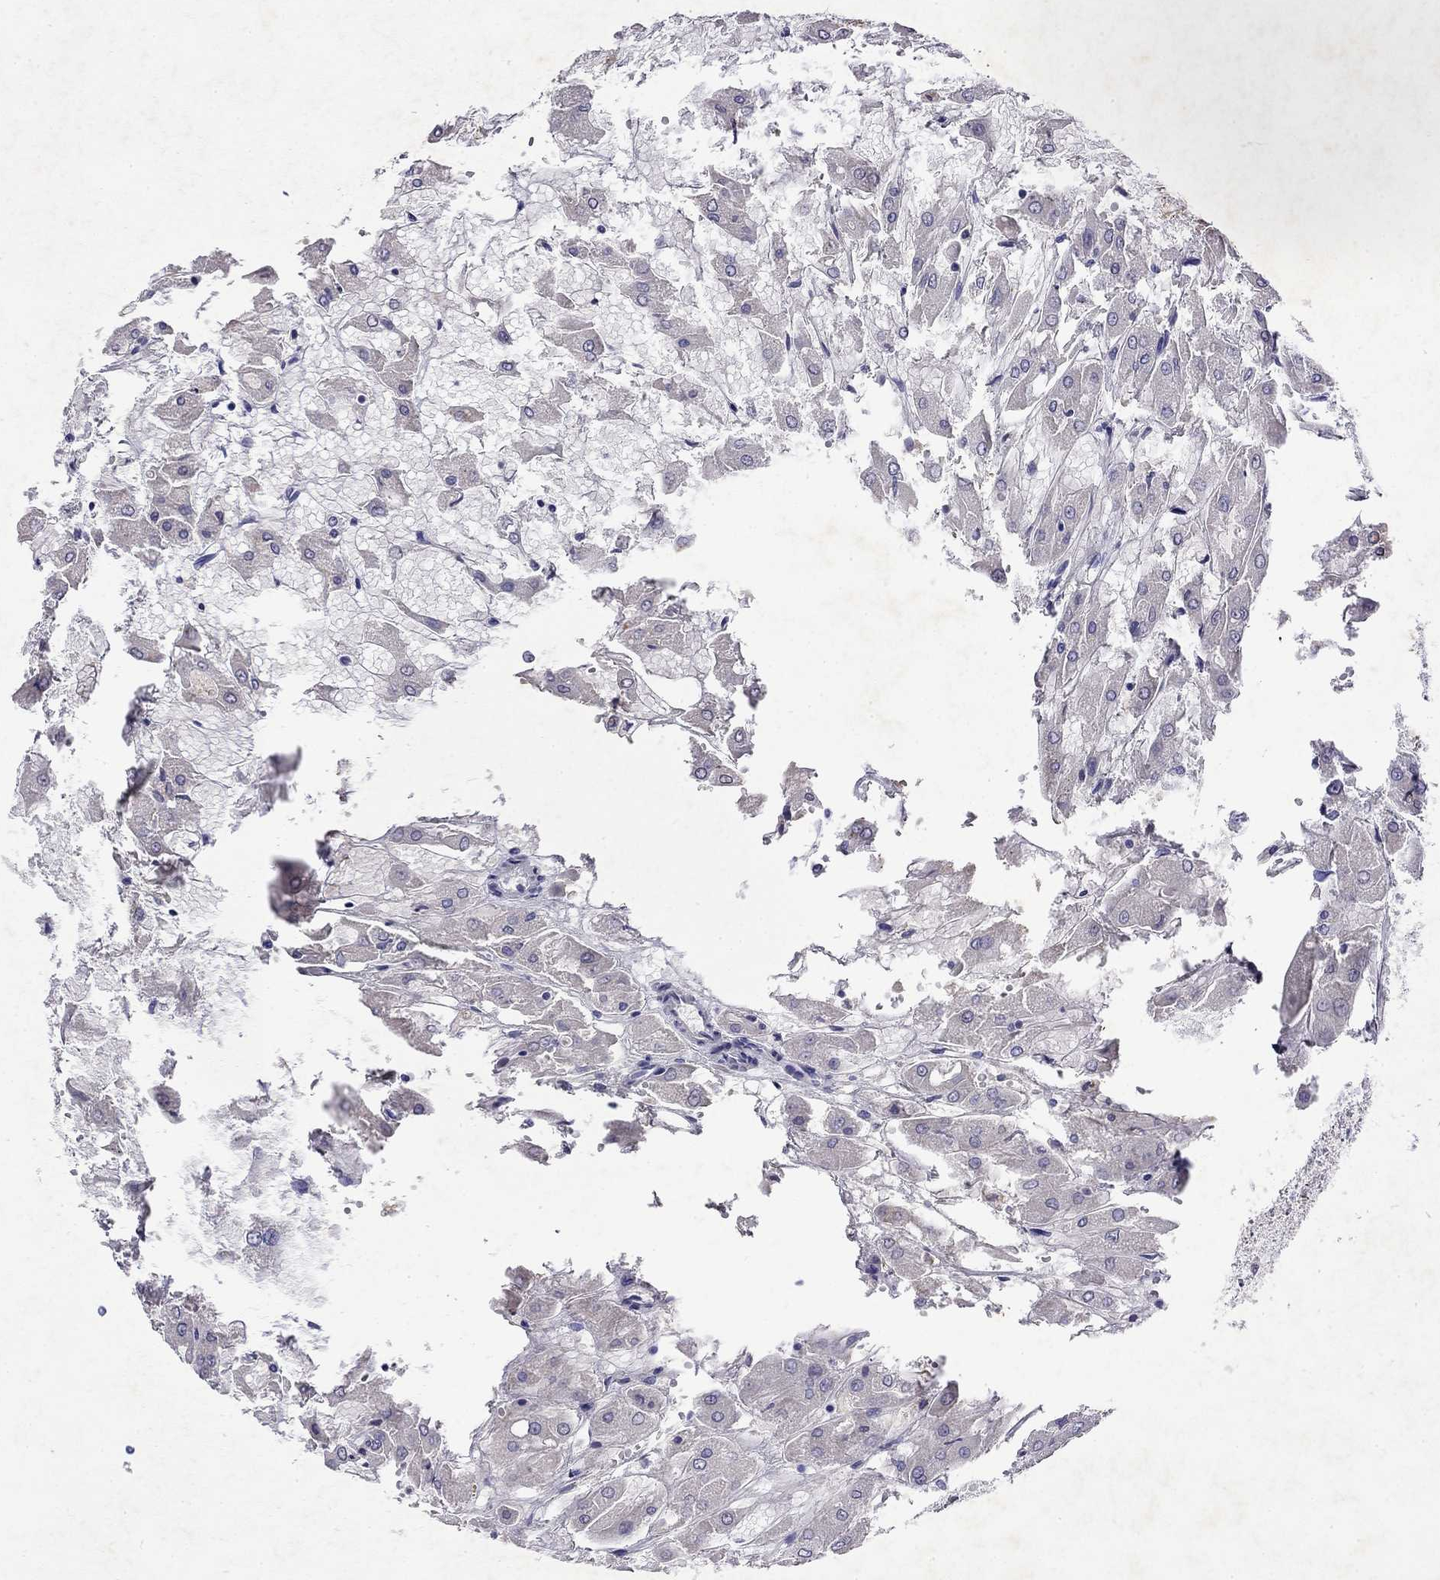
{"staining": {"intensity": "negative", "quantity": "none", "location": "none"}, "tissue": "renal cancer", "cell_type": "Tumor cells", "image_type": "cancer", "snomed": [{"axis": "morphology", "description": "Adenocarcinoma, NOS"}, {"axis": "topography", "description": "Kidney"}], "caption": "Immunohistochemical staining of human renal cancer displays no significant positivity in tumor cells.", "gene": "GNAT3", "patient": {"sex": "male", "age": 72}}